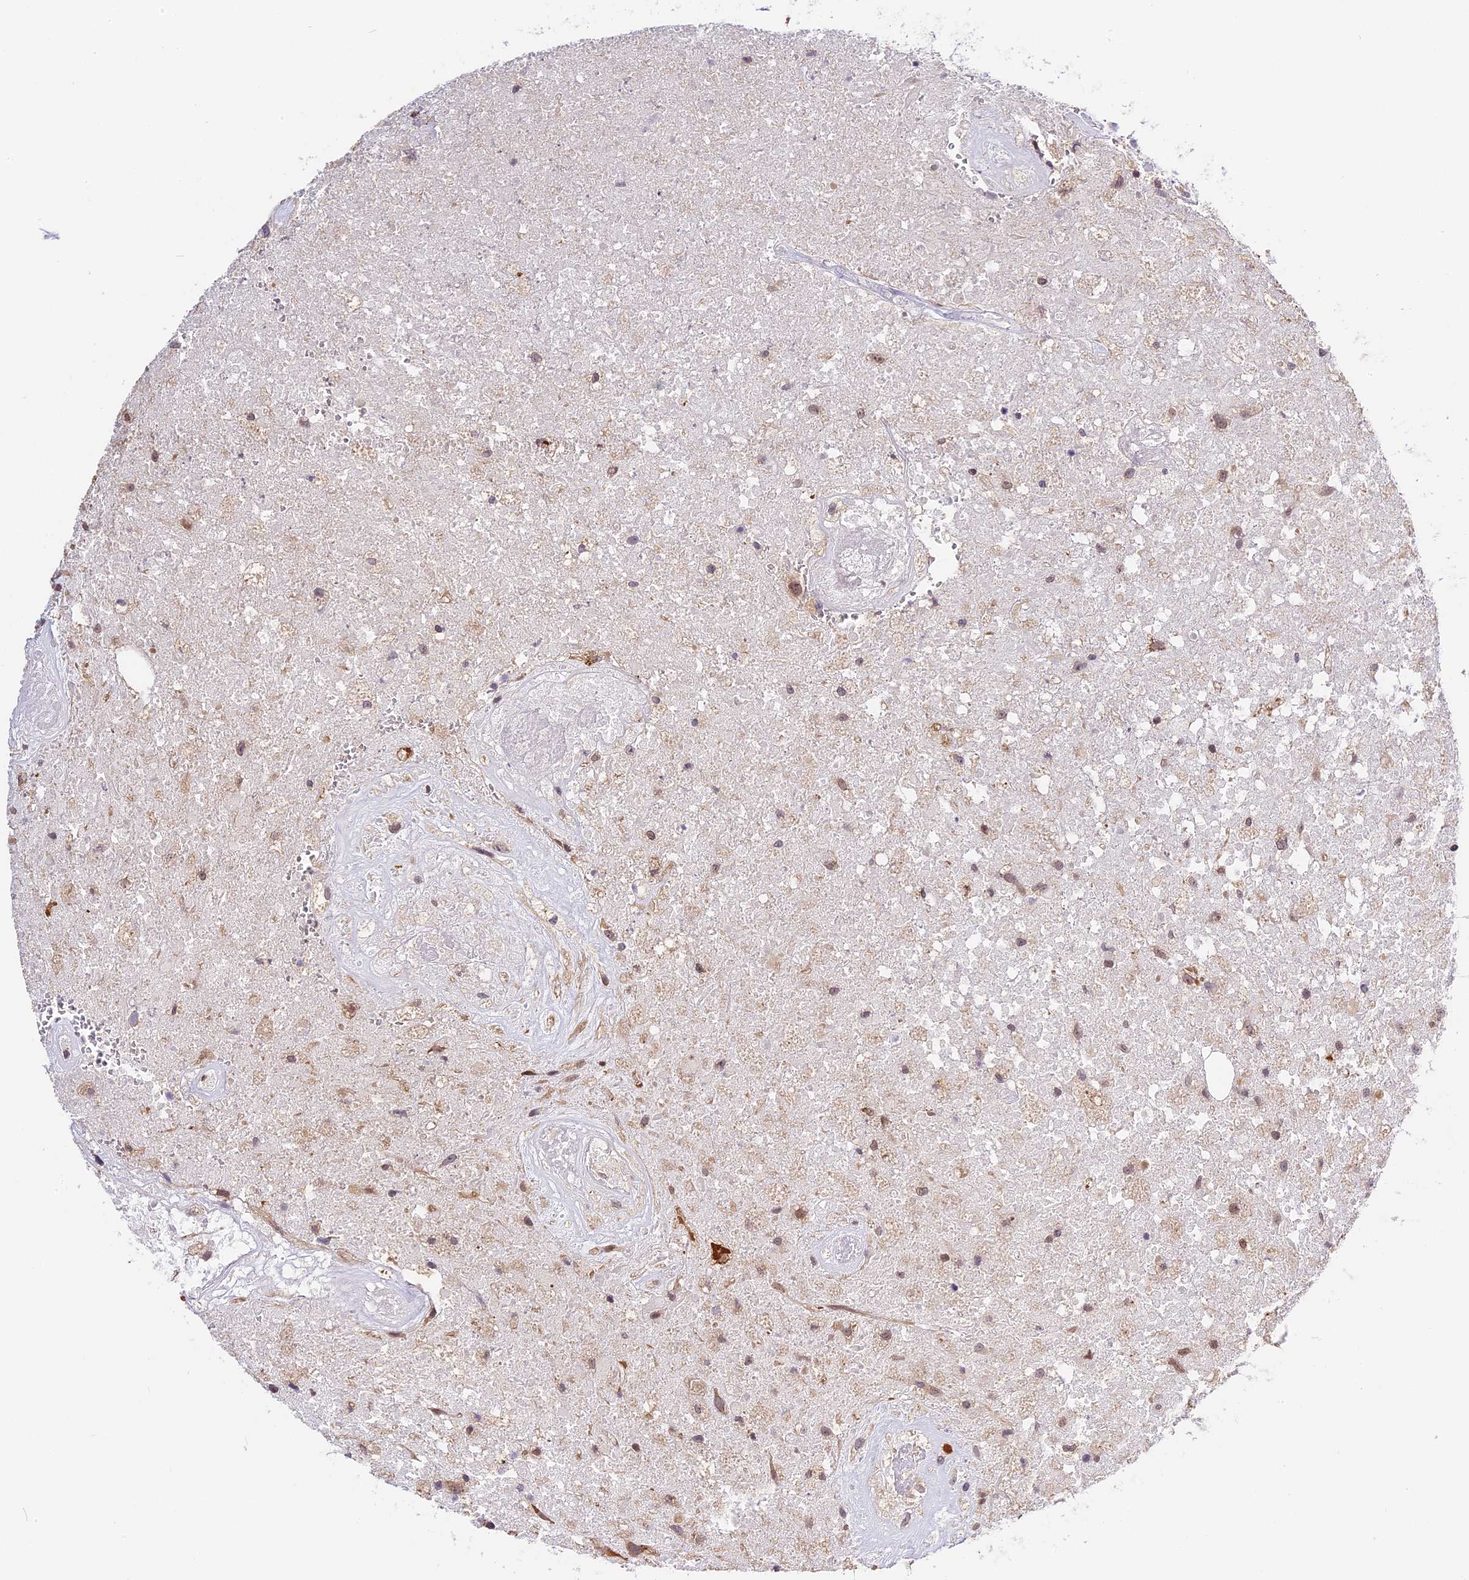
{"staining": {"intensity": "negative", "quantity": "none", "location": "none"}, "tissue": "glioma", "cell_type": "Tumor cells", "image_type": "cancer", "snomed": [{"axis": "morphology", "description": "Glioma, malignant, High grade"}, {"axis": "topography", "description": "Brain"}], "caption": "Glioma was stained to show a protein in brown. There is no significant positivity in tumor cells. (DAB (3,3'-diaminobenzidine) immunohistochemistry (IHC) visualized using brightfield microscopy, high magnification).", "gene": "BSCL2", "patient": {"sex": "male", "age": 56}}